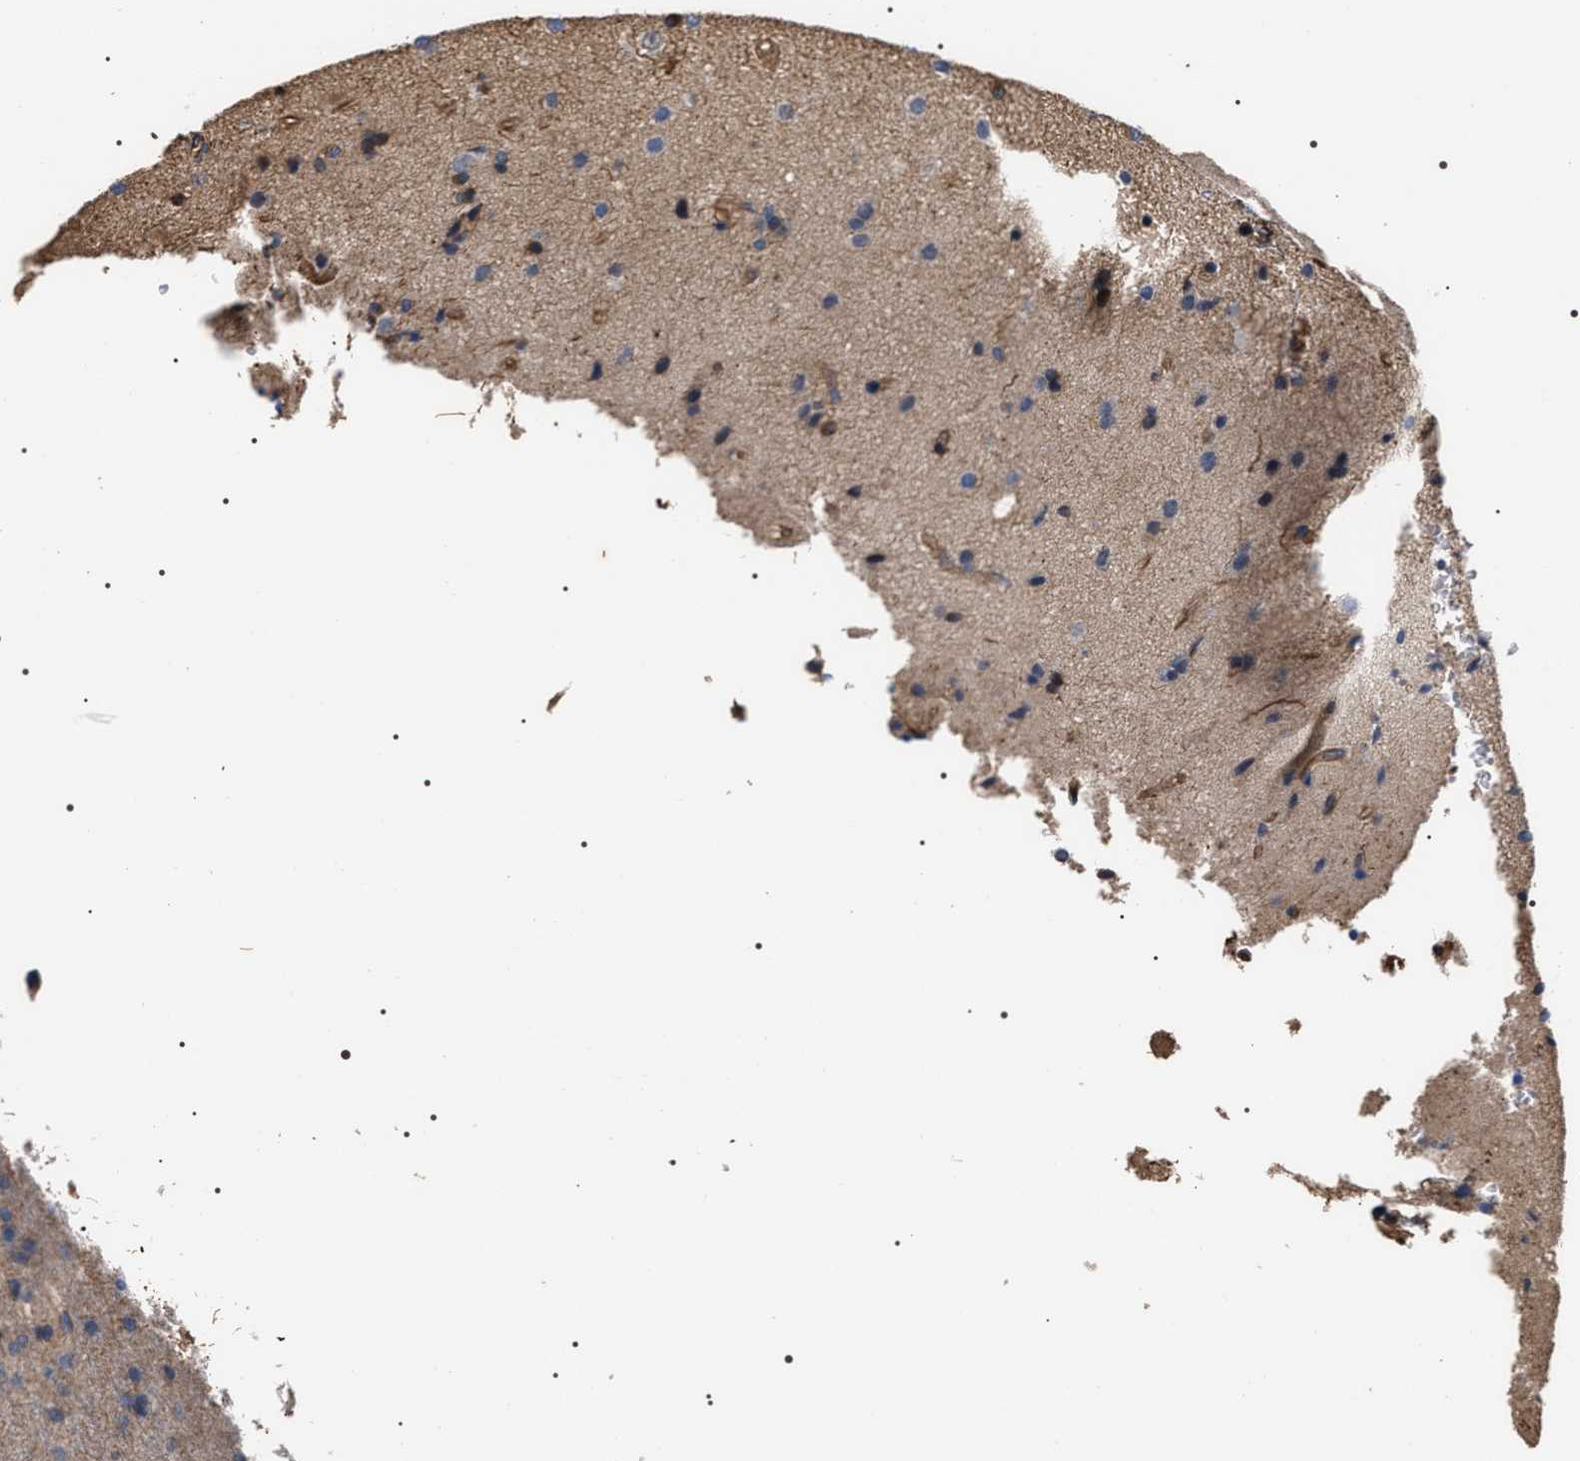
{"staining": {"intensity": "weak", "quantity": "<25%", "location": "cytoplasmic/membranous"}, "tissue": "glioma", "cell_type": "Tumor cells", "image_type": "cancer", "snomed": [{"axis": "morphology", "description": "Glioma, malignant, High grade"}, {"axis": "topography", "description": "Brain"}], "caption": "DAB (3,3'-diaminobenzidine) immunohistochemical staining of human glioma exhibits no significant staining in tumor cells. The staining is performed using DAB brown chromogen with nuclei counter-stained in using hematoxylin.", "gene": "TSPAN33", "patient": {"sex": "male", "age": 72}}